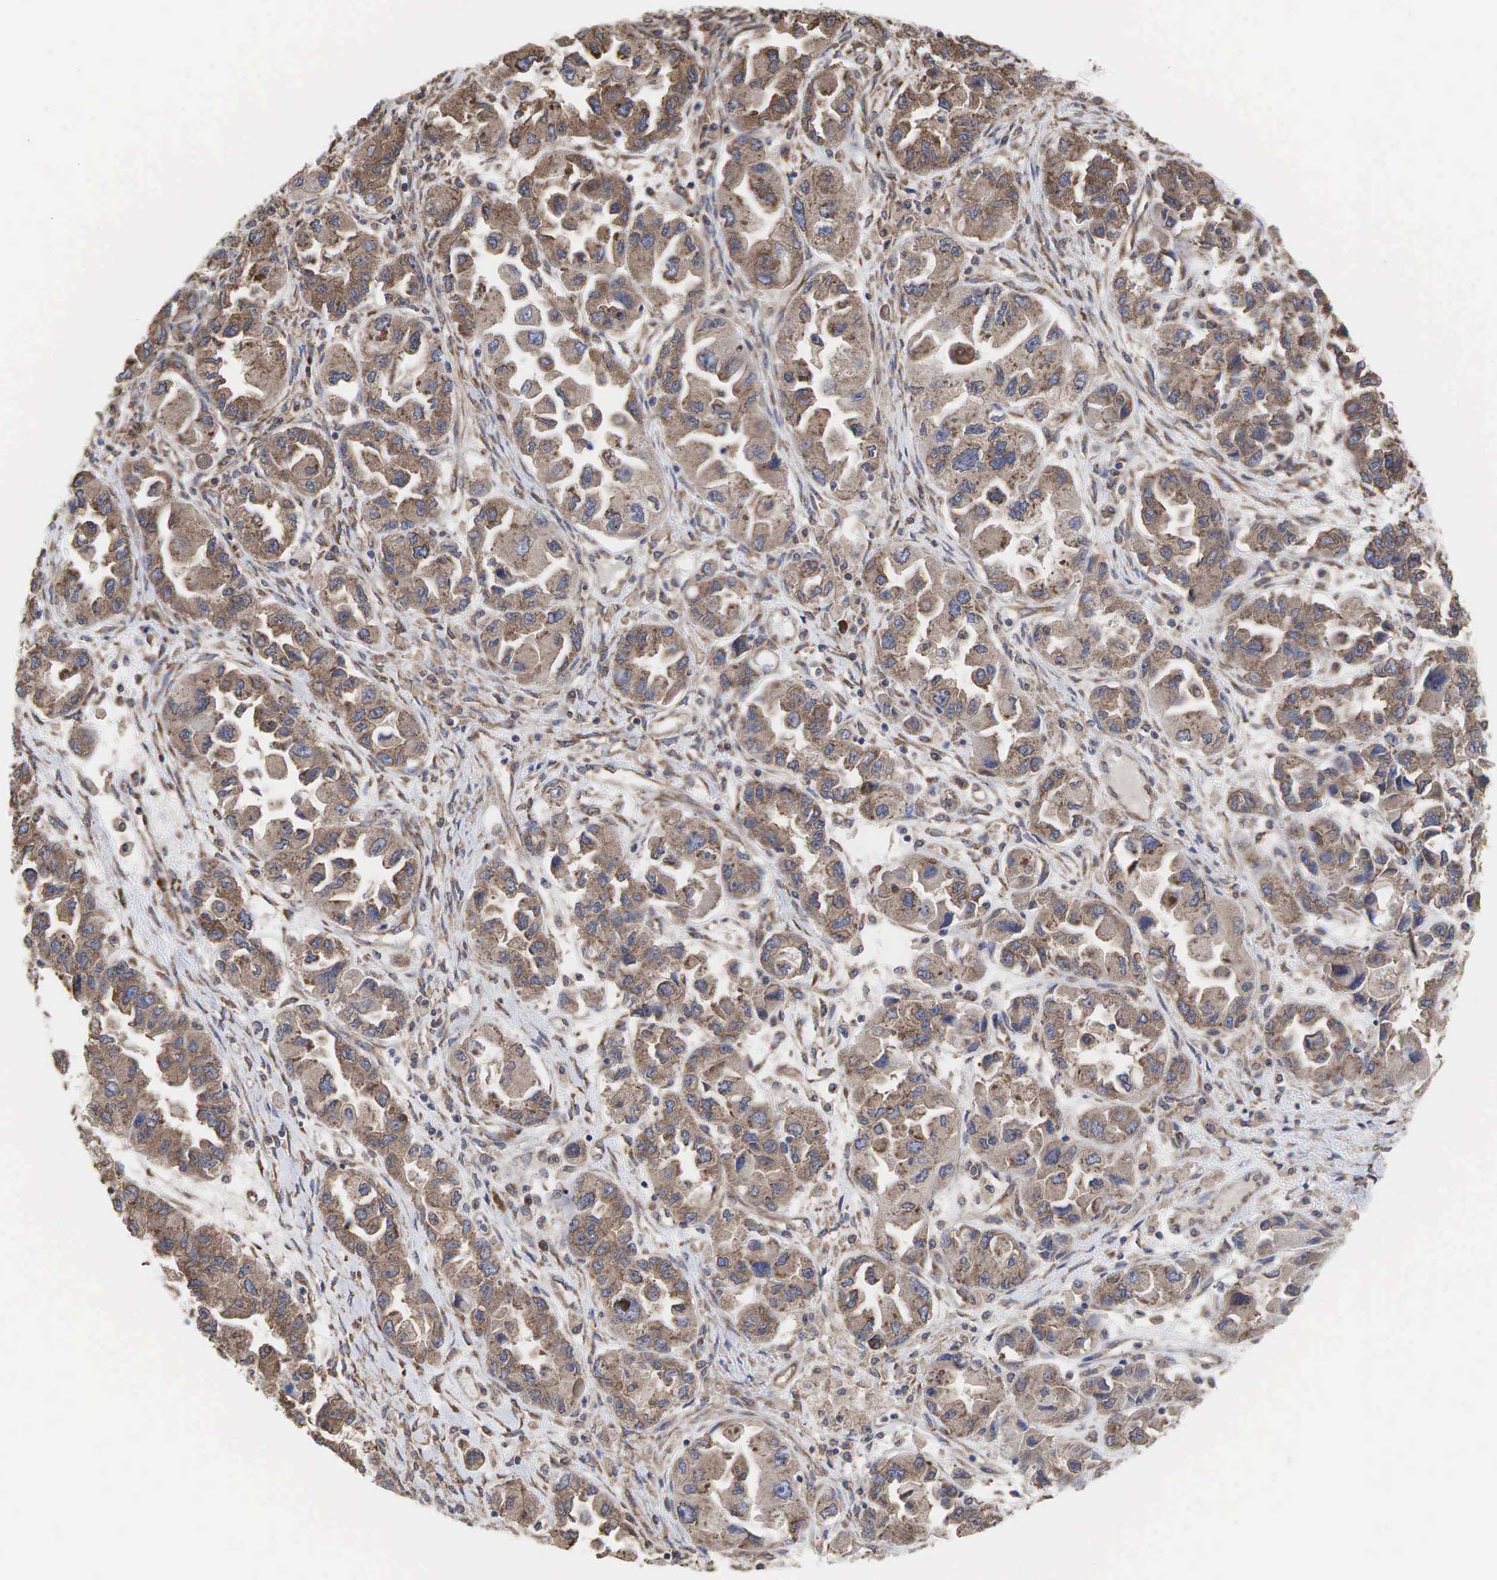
{"staining": {"intensity": "weak", "quantity": ">75%", "location": "cytoplasmic/membranous"}, "tissue": "ovarian cancer", "cell_type": "Tumor cells", "image_type": "cancer", "snomed": [{"axis": "morphology", "description": "Cystadenocarcinoma, serous, NOS"}, {"axis": "topography", "description": "Ovary"}], "caption": "Immunohistochemical staining of human serous cystadenocarcinoma (ovarian) exhibits weak cytoplasmic/membranous protein staining in about >75% of tumor cells. The staining was performed using DAB (3,3'-diaminobenzidine), with brown indicating positive protein expression. Nuclei are stained blue with hematoxylin.", "gene": "PABPC5", "patient": {"sex": "female", "age": 84}}